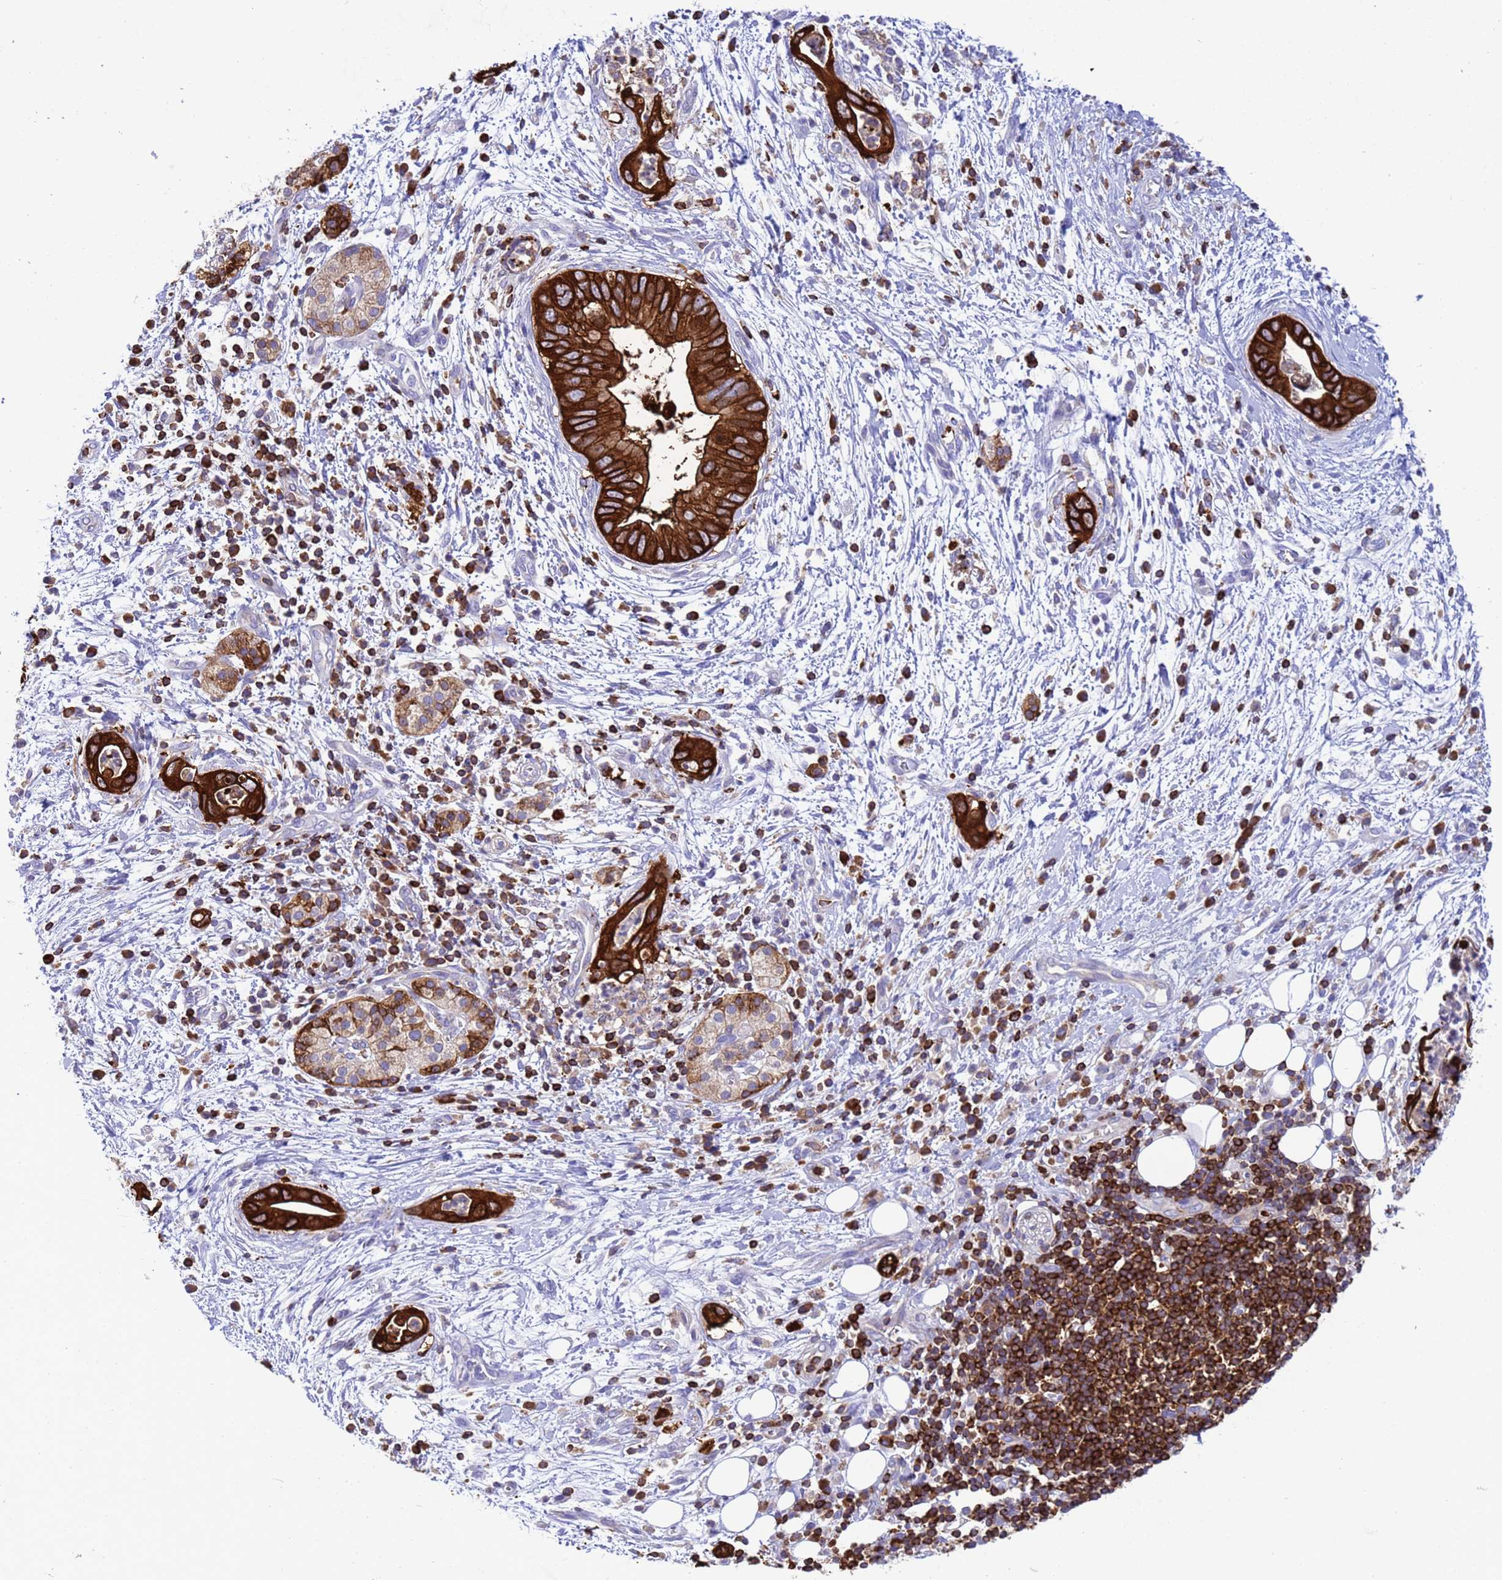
{"staining": {"intensity": "strong", "quantity": ">75%", "location": "cytoplasmic/membranous"}, "tissue": "pancreatic cancer", "cell_type": "Tumor cells", "image_type": "cancer", "snomed": [{"axis": "morphology", "description": "Adenocarcinoma, NOS"}, {"axis": "topography", "description": "Pancreas"}], "caption": "IHC image of neoplastic tissue: pancreatic cancer (adenocarcinoma) stained using immunohistochemistry (IHC) exhibits high levels of strong protein expression localized specifically in the cytoplasmic/membranous of tumor cells, appearing as a cytoplasmic/membranous brown color.", "gene": "EZR", "patient": {"sex": "male", "age": 75}}